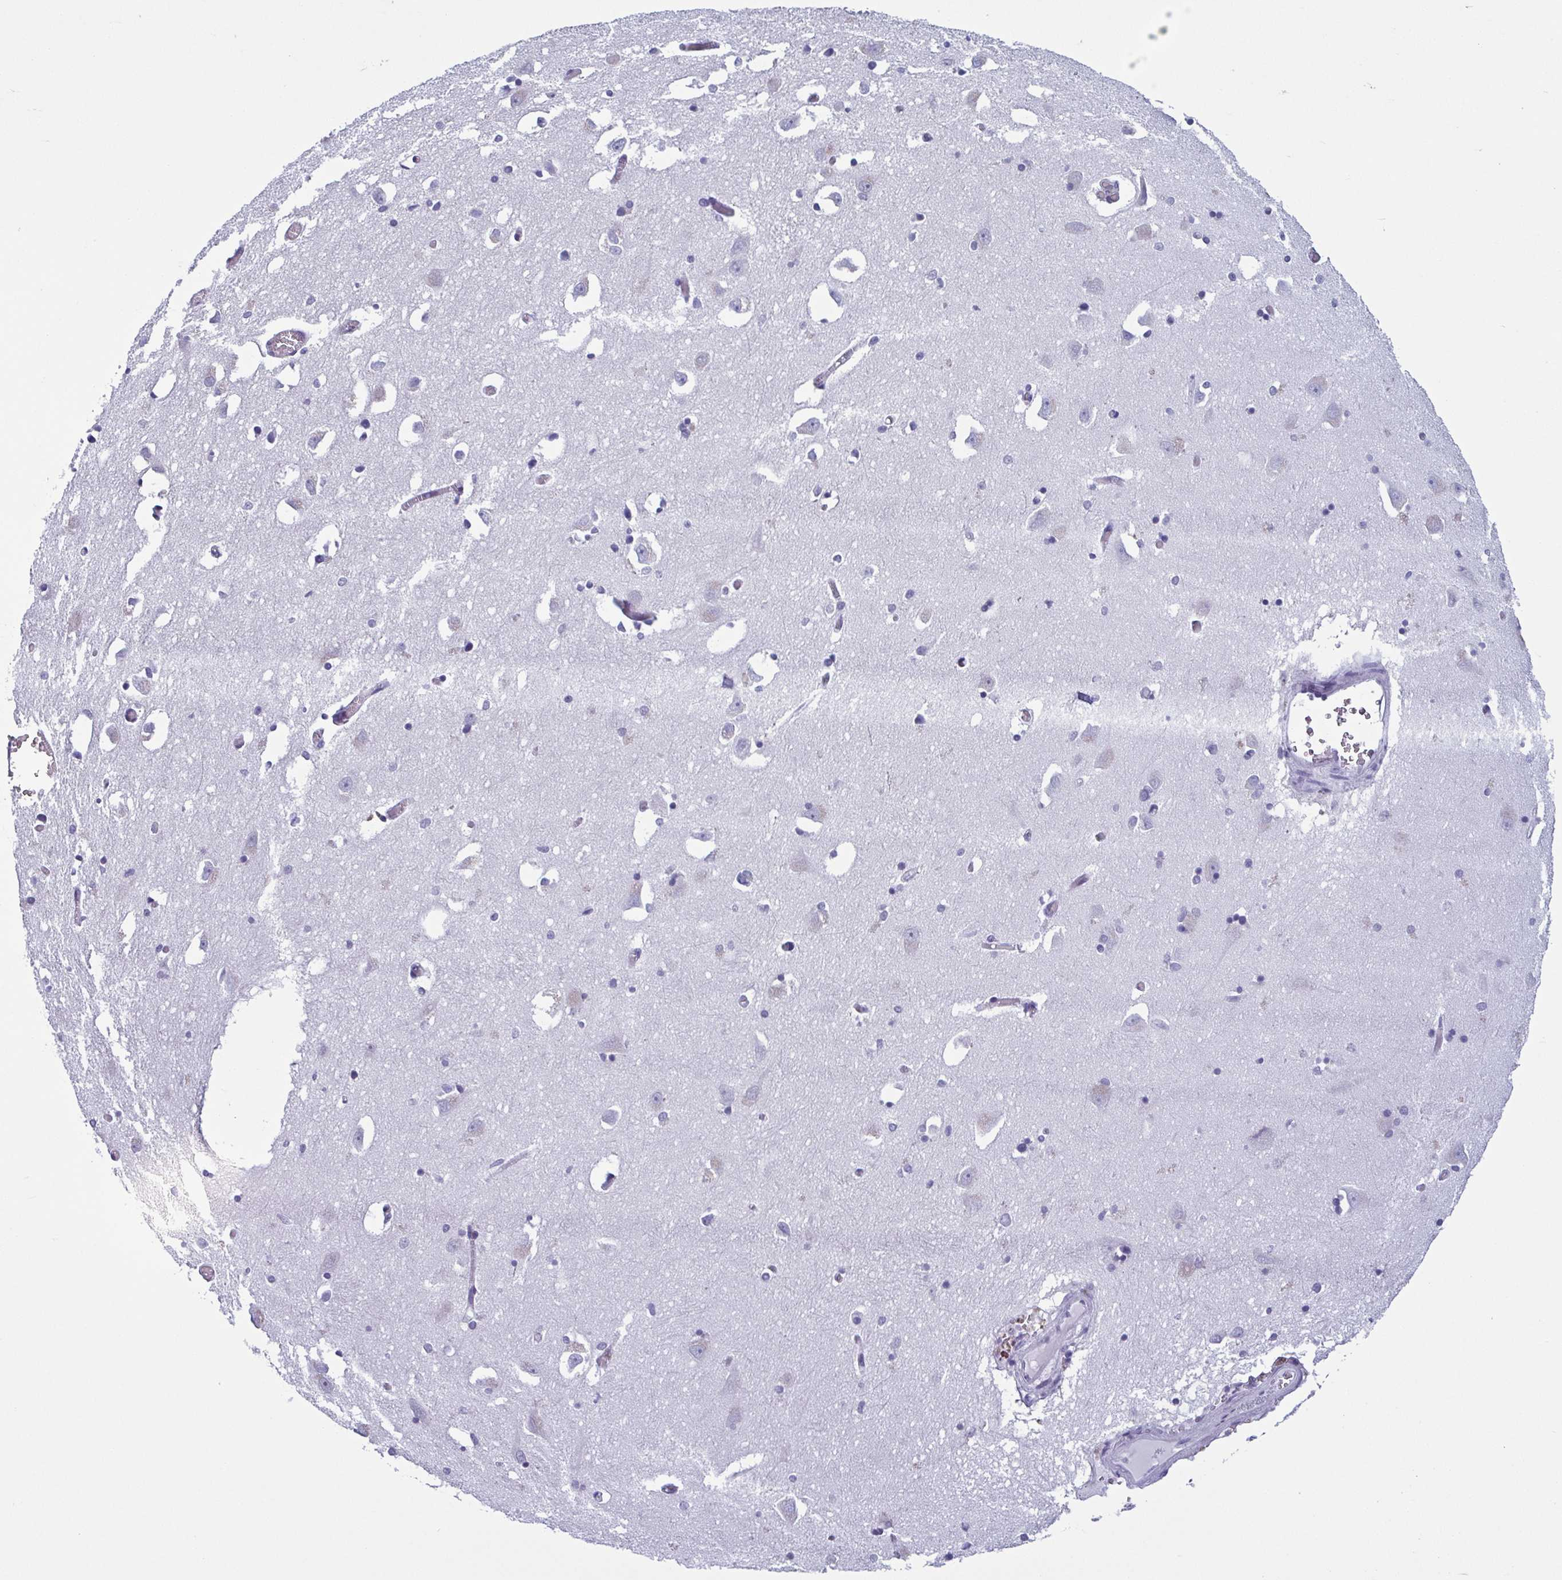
{"staining": {"intensity": "negative", "quantity": "none", "location": "none"}, "tissue": "caudate", "cell_type": "Glial cells", "image_type": "normal", "snomed": [{"axis": "morphology", "description": "Normal tissue, NOS"}, {"axis": "topography", "description": "Lateral ventricle wall"}, {"axis": "topography", "description": "Hippocampus"}], "caption": "IHC of unremarkable human caudate demonstrates no staining in glial cells. (Brightfield microscopy of DAB immunohistochemistry at high magnification).", "gene": "KRT10", "patient": {"sex": "female", "age": 63}}